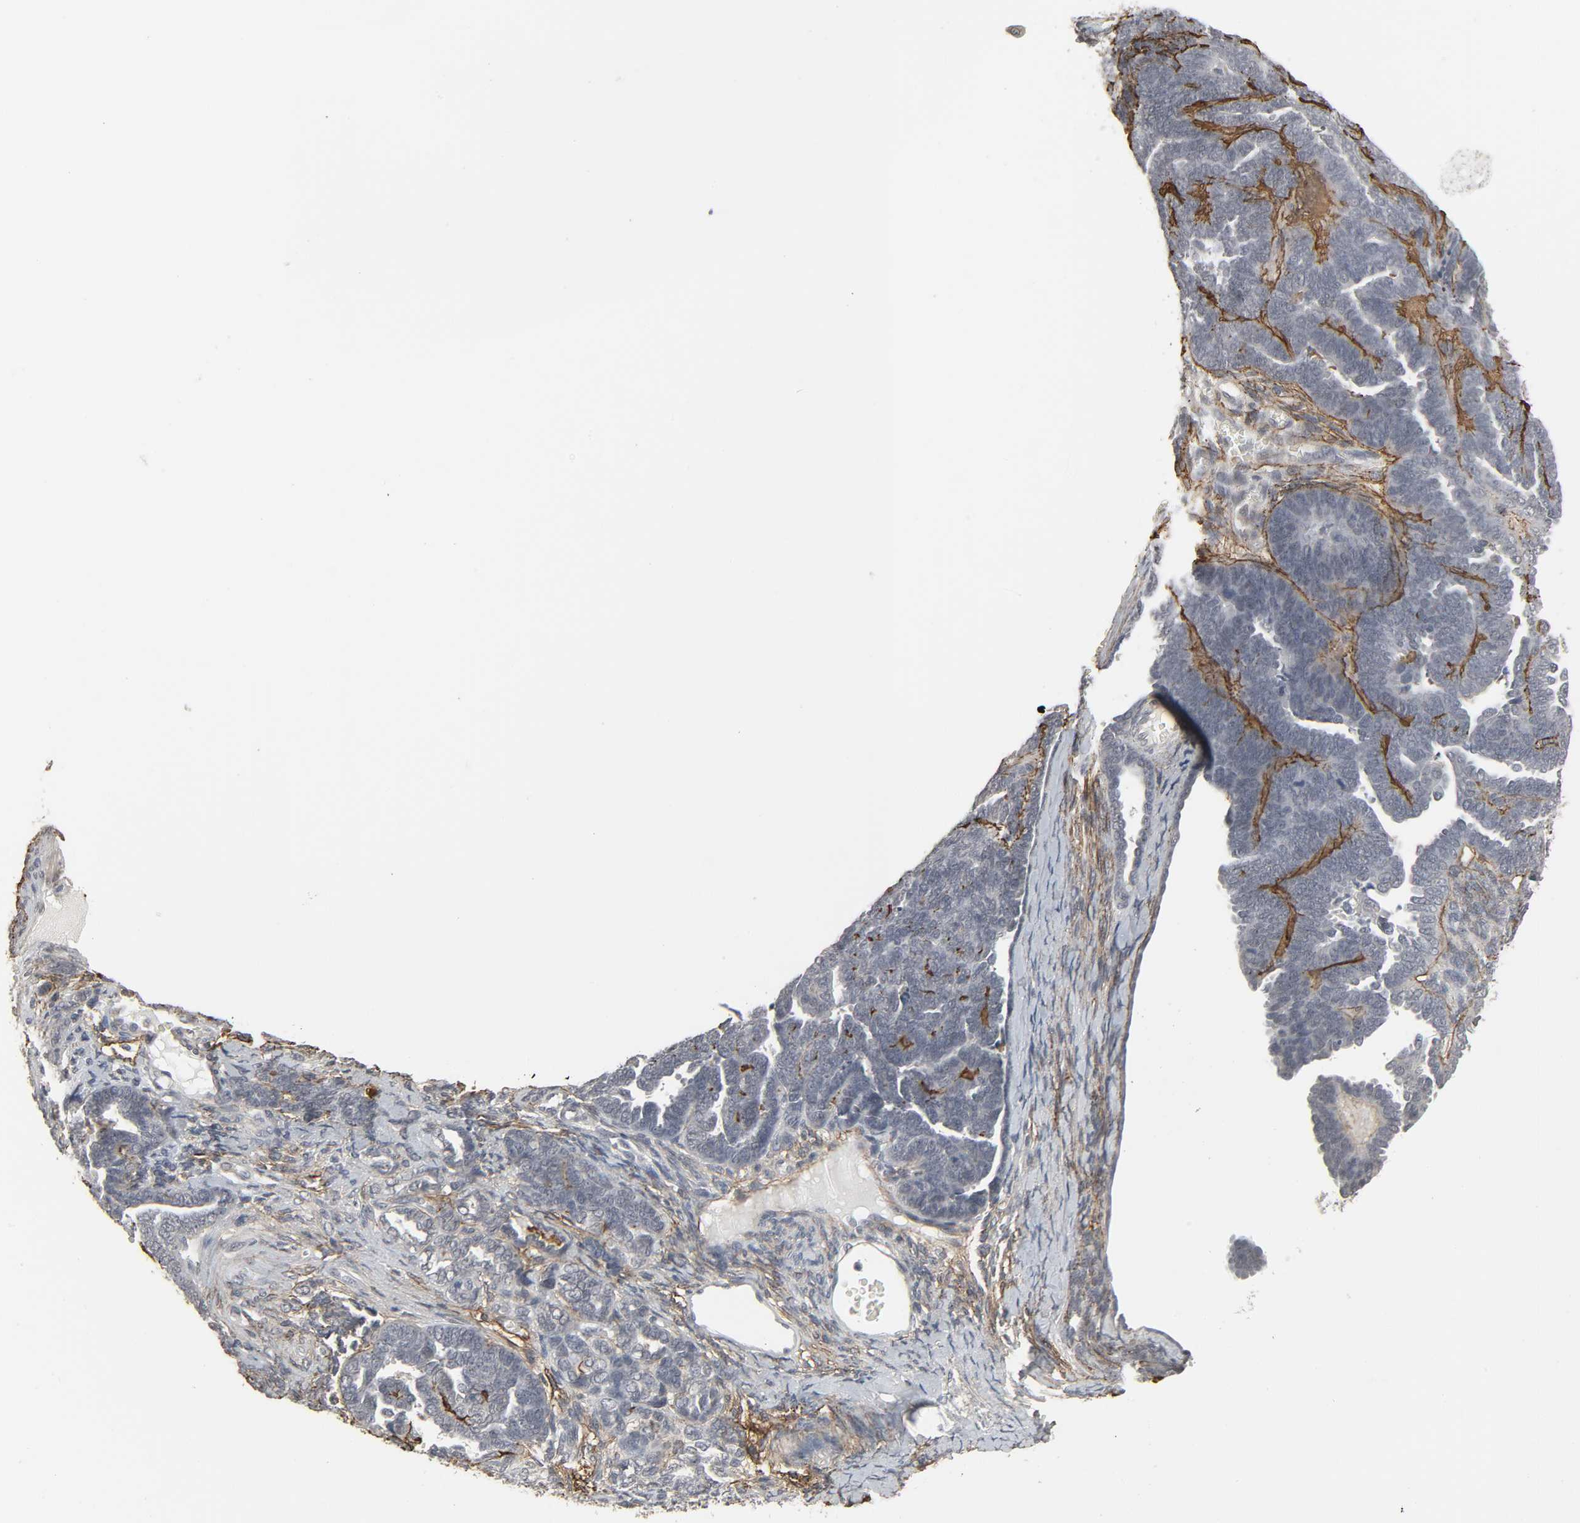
{"staining": {"intensity": "negative", "quantity": "none", "location": "none"}, "tissue": "endometrial cancer", "cell_type": "Tumor cells", "image_type": "cancer", "snomed": [{"axis": "morphology", "description": "Neoplasm, malignant, NOS"}, {"axis": "topography", "description": "Endometrium"}], "caption": "High magnification brightfield microscopy of endometrial cancer stained with DAB (3,3'-diaminobenzidine) (brown) and counterstained with hematoxylin (blue): tumor cells show no significant expression. (Stains: DAB (3,3'-diaminobenzidine) immunohistochemistry with hematoxylin counter stain, Microscopy: brightfield microscopy at high magnification).", "gene": "ZNF222", "patient": {"sex": "female", "age": 74}}